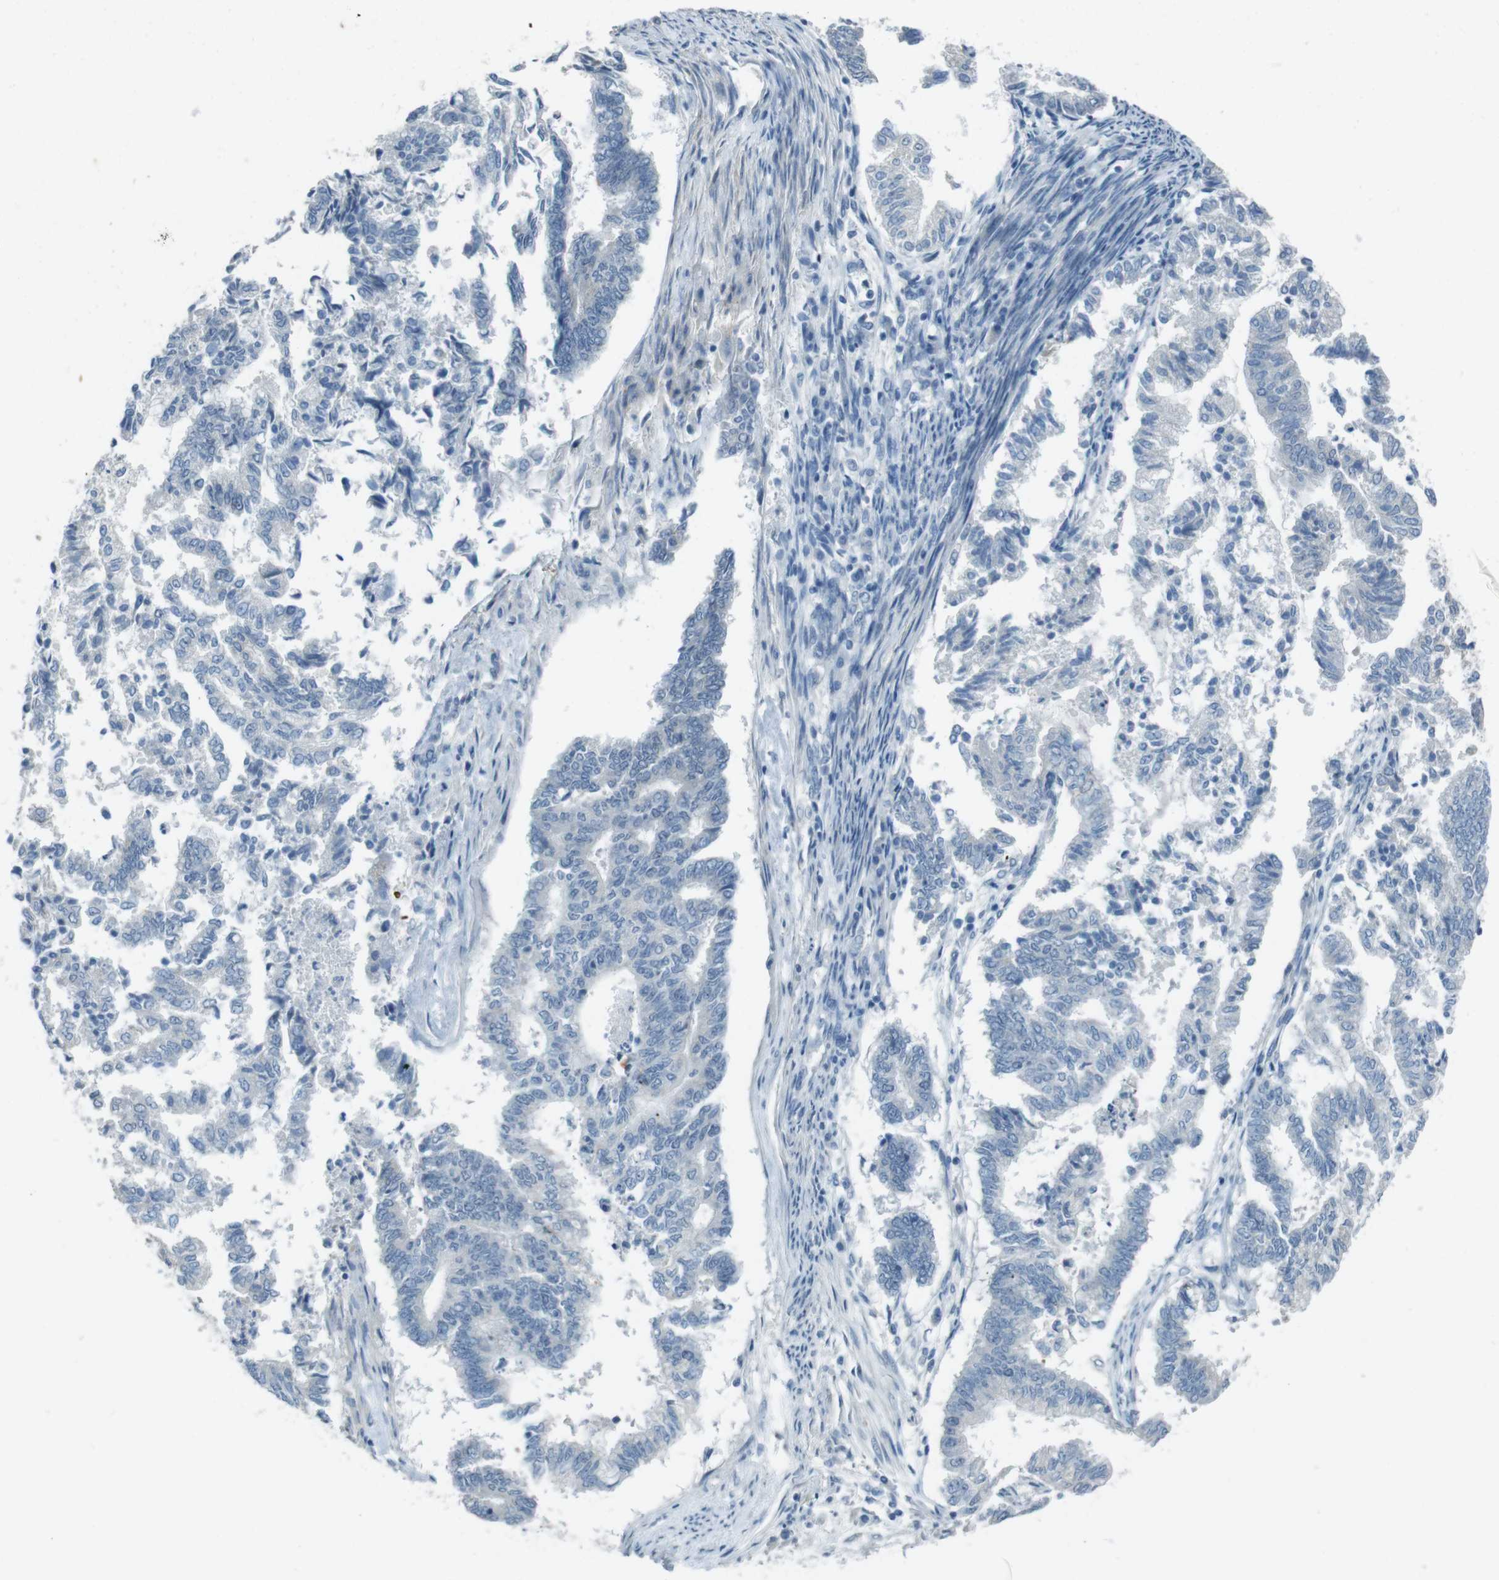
{"staining": {"intensity": "negative", "quantity": "none", "location": "none"}, "tissue": "endometrial cancer", "cell_type": "Tumor cells", "image_type": "cancer", "snomed": [{"axis": "morphology", "description": "Necrosis, NOS"}, {"axis": "morphology", "description": "Adenocarcinoma, NOS"}, {"axis": "topography", "description": "Endometrium"}], "caption": "Tumor cells are negative for protein expression in human adenocarcinoma (endometrial). (DAB (3,3'-diaminobenzidine) immunohistochemistry (IHC) with hematoxylin counter stain).", "gene": "ENTPD7", "patient": {"sex": "female", "age": 79}}